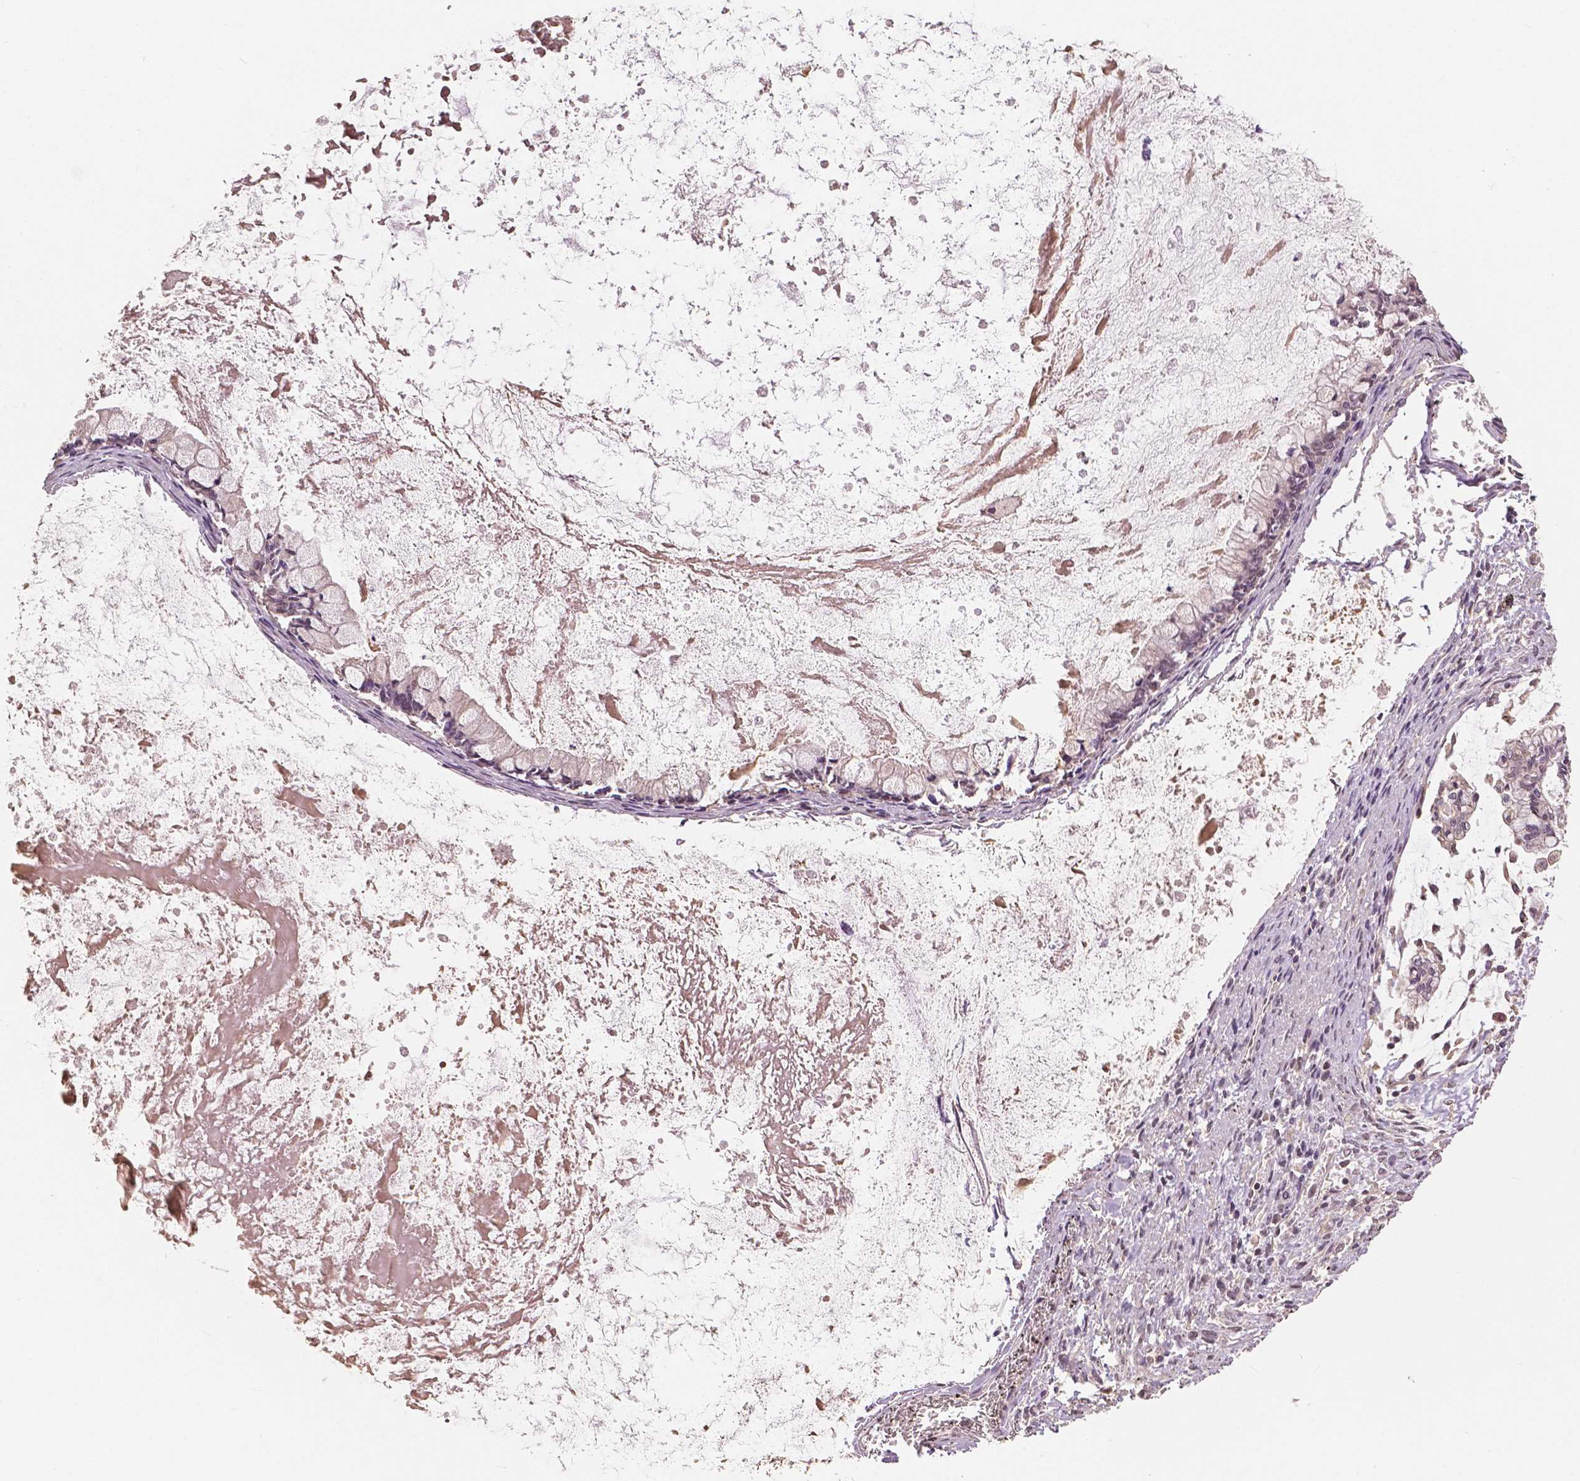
{"staining": {"intensity": "negative", "quantity": "none", "location": "none"}, "tissue": "ovarian cancer", "cell_type": "Tumor cells", "image_type": "cancer", "snomed": [{"axis": "morphology", "description": "Cystadenocarcinoma, mucinous, NOS"}, {"axis": "topography", "description": "Ovary"}], "caption": "Immunohistochemical staining of ovarian cancer (mucinous cystadenocarcinoma) demonstrates no significant staining in tumor cells. The staining is performed using DAB brown chromogen with nuclei counter-stained in using hematoxylin.", "gene": "MAP1LC3B", "patient": {"sex": "female", "age": 67}}